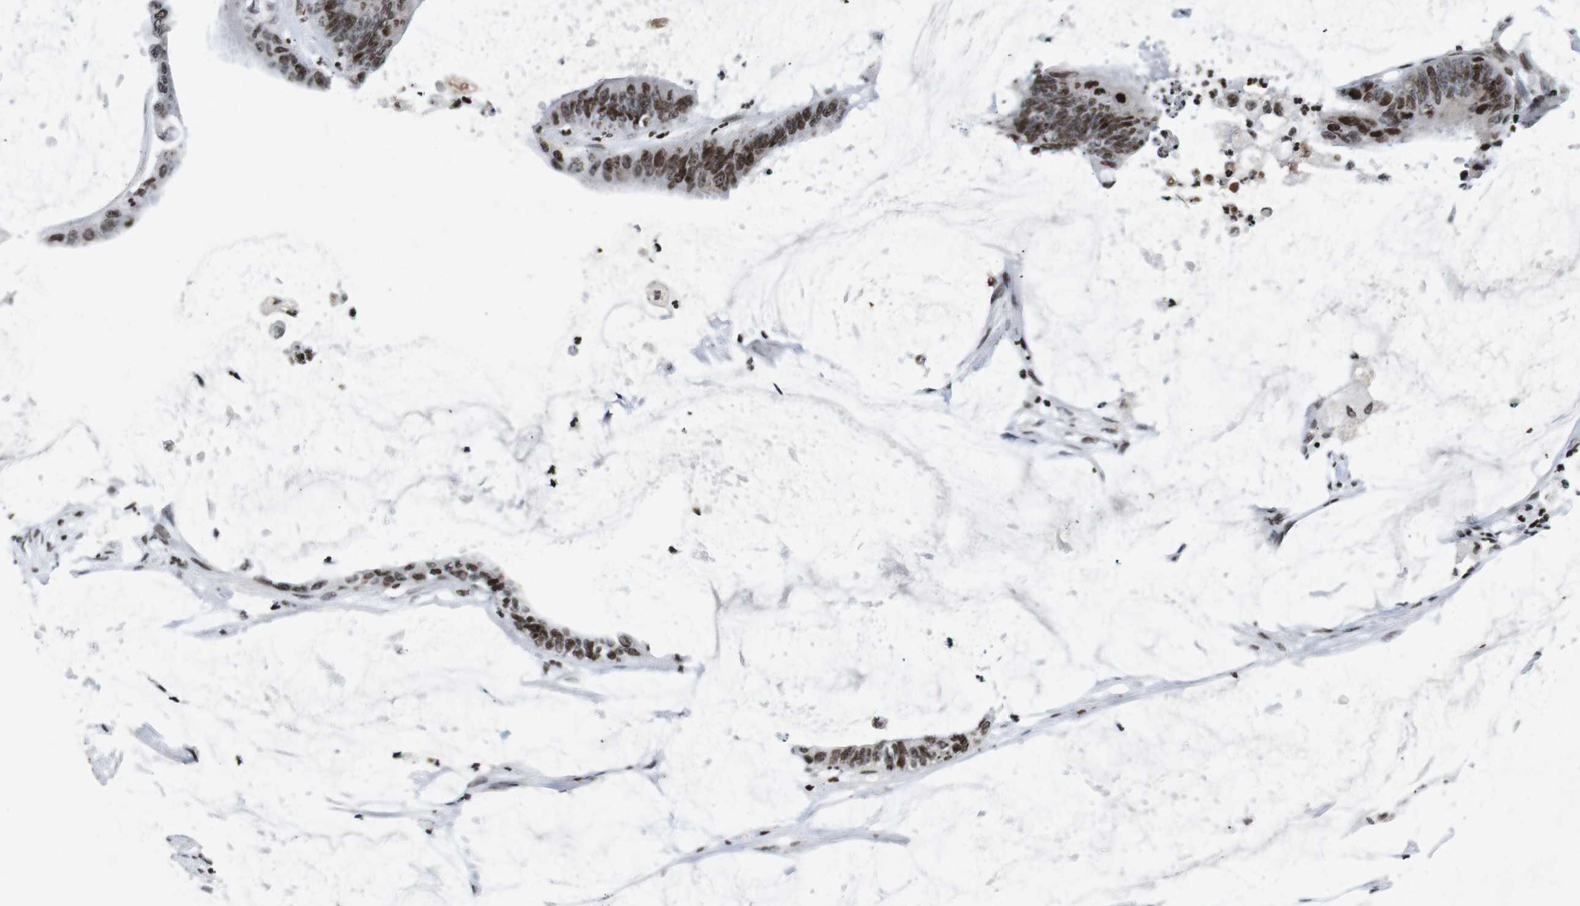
{"staining": {"intensity": "moderate", "quantity": ">75%", "location": "nuclear"}, "tissue": "colorectal cancer", "cell_type": "Tumor cells", "image_type": "cancer", "snomed": [{"axis": "morphology", "description": "Adenocarcinoma, NOS"}, {"axis": "topography", "description": "Rectum"}], "caption": "Colorectal cancer stained with a brown dye shows moderate nuclear positive staining in about >75% of tumor cells.", "gene": "MAGEH1", "patient": {"sex": "female", "age": 66}}